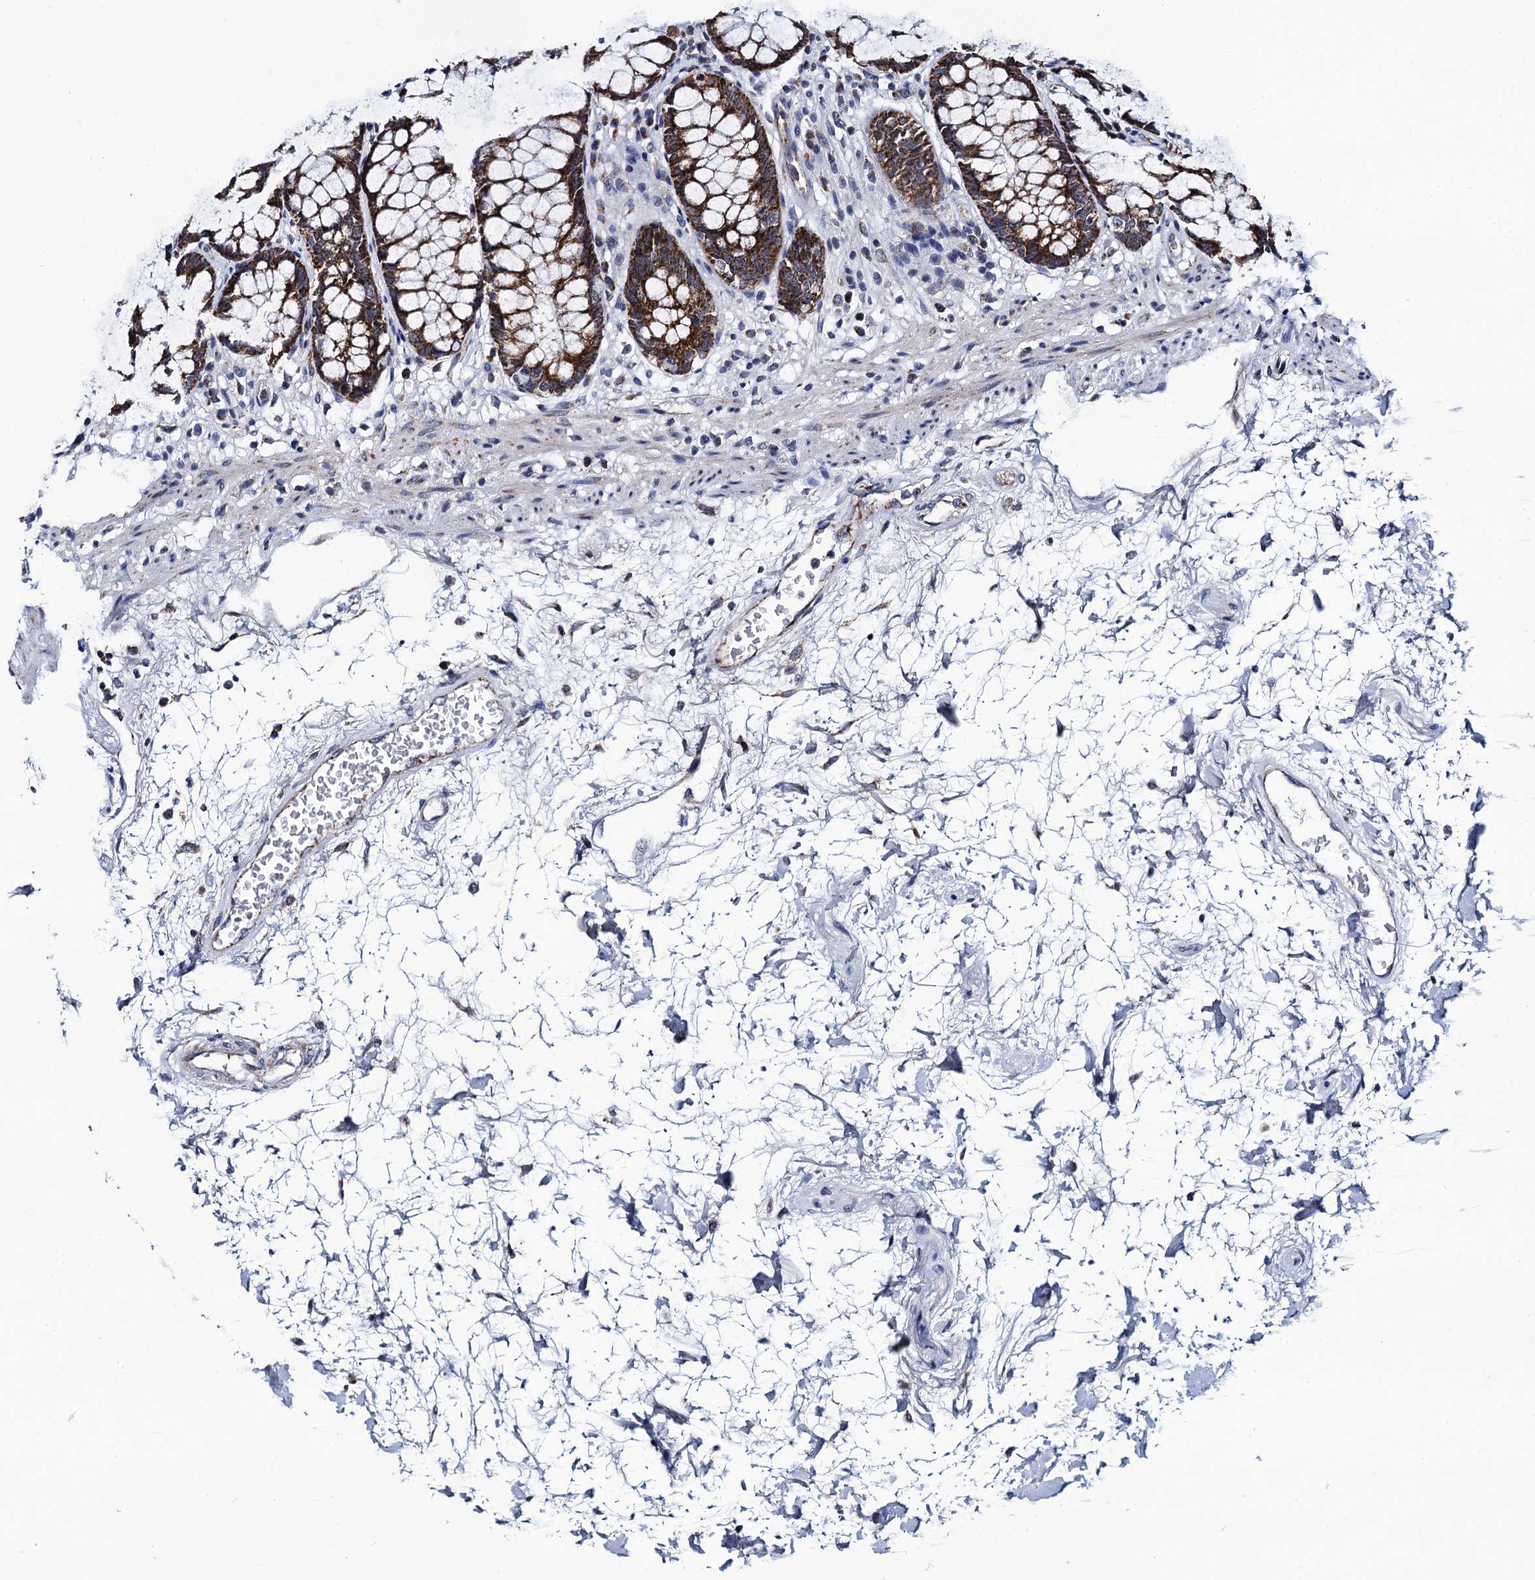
{"staining": {"intensity": "strong", "quantity": ">75%", "location": "cytoplasmic/membranous"}, "tissue": "rectum", "cell_type": "Glandular cells", "image_type": "normal", "snomed": [{"axis": "morphology", "description": "Normal tissue, NOS"}, {"axis": "topography", "description": "Rectum"}], "caption": "Immunohistochemistry (IHC) (DAB (3,3'-diaminobenzidine)) staining of unremarkable human rectum reveals strong cytoplasmic/membranous protein staining in approximately >75% of glandular cells.", "gene": "PTCD3", "patient": {"sex": "male", "age": 64}}